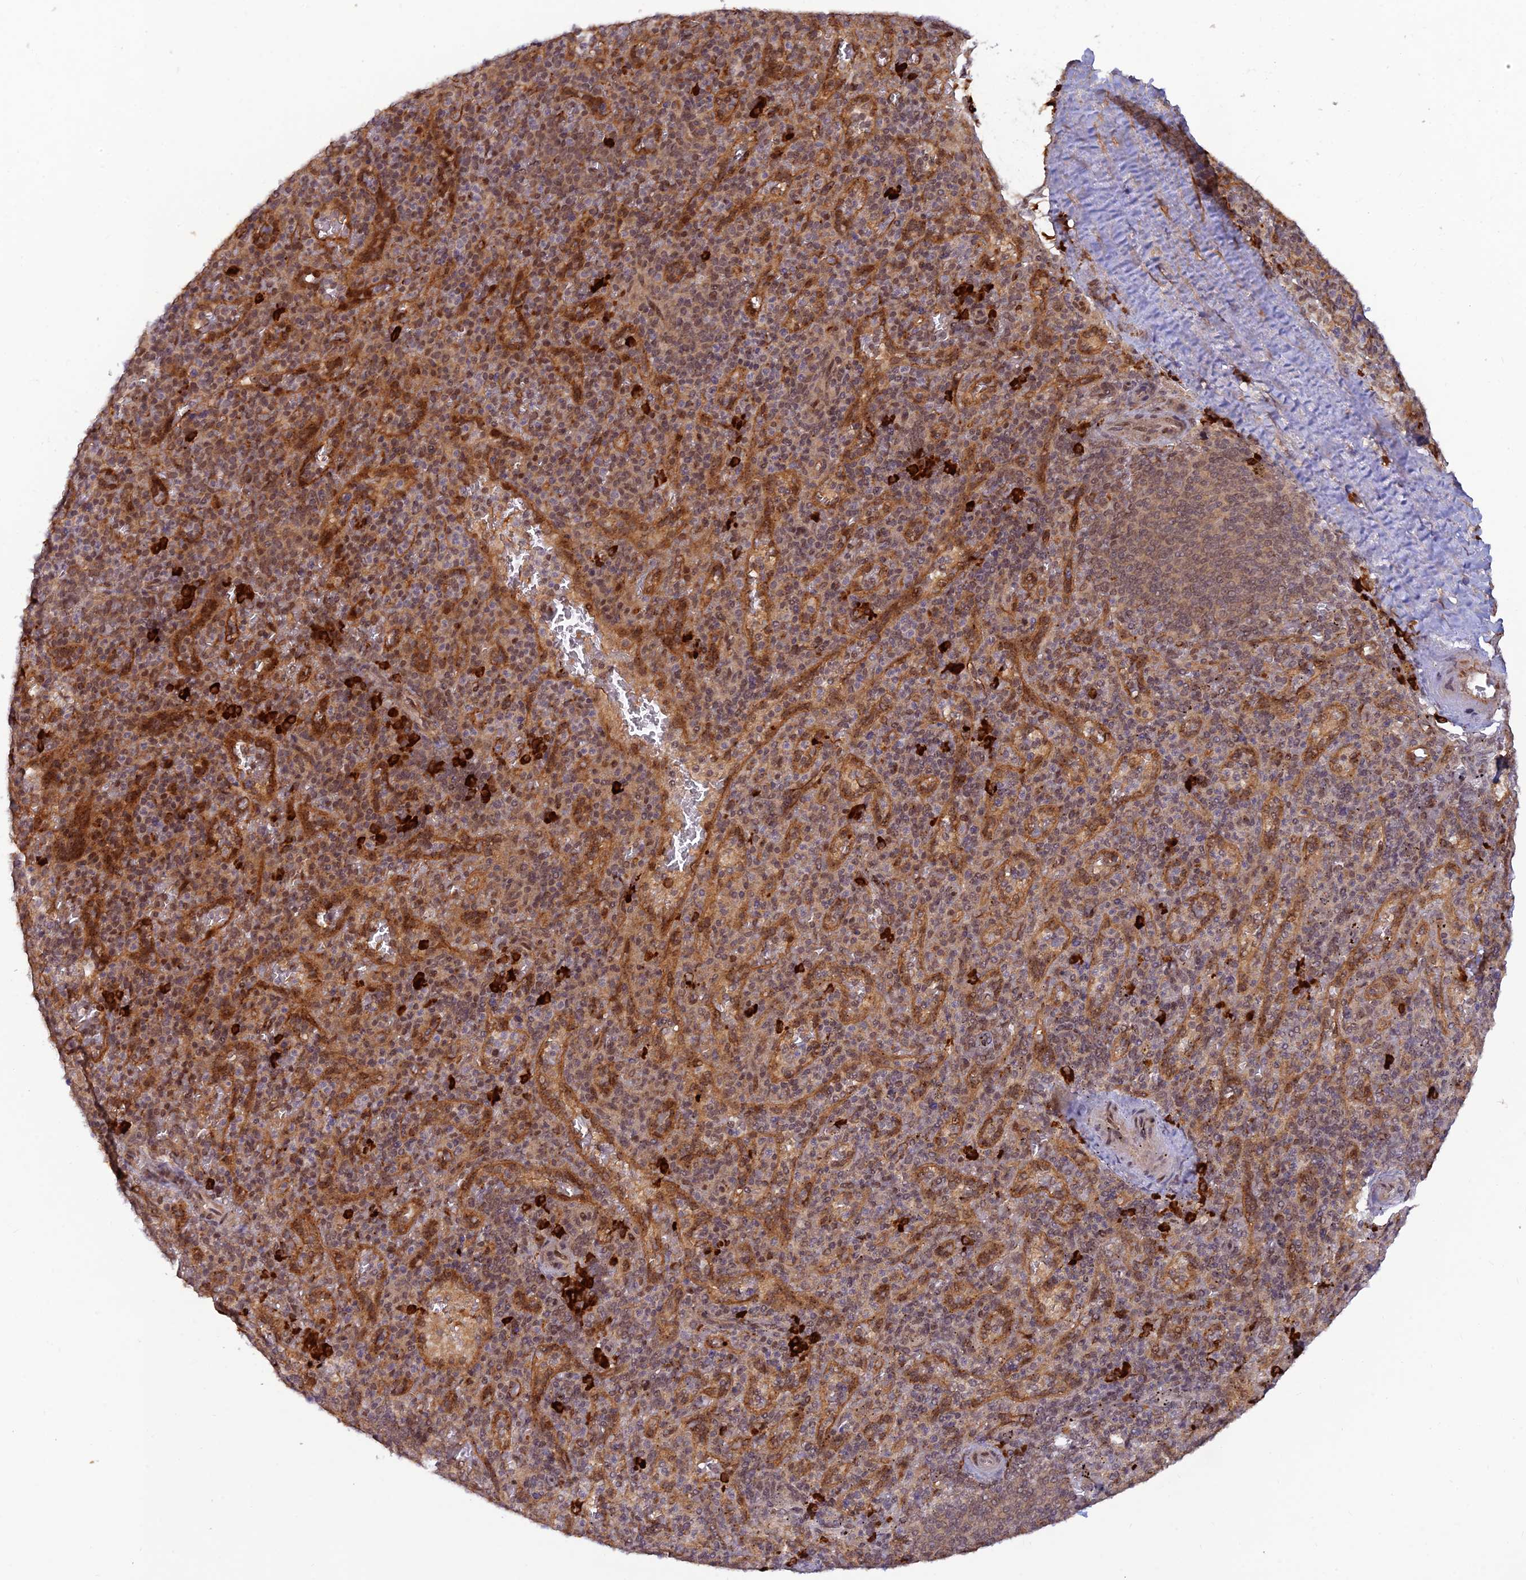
{"staining": {"intensity": "strong", "quantity": "<25%", "location": "cytoplasmic/membranous"}, "tissue": "spleen", "cell_type": "Cells in red pulp", "image_type": "normal", "snomed": [{"axis": "morphology", "description": "Normal tissue, NOS"}, {"axis": "topography", "description": "Spleen"}], "caption": "The immunohistochemical stain highlights strong cytoplasmic/membranous positivity in cells in red pulp of unremarkable spleen. Using DAB (brown) and hematoxylin (blue) stains, captured at high magnification using brightfield microscopy.", "gene": "ZNF565", "patient": {"sex": "male", "age": 82}}